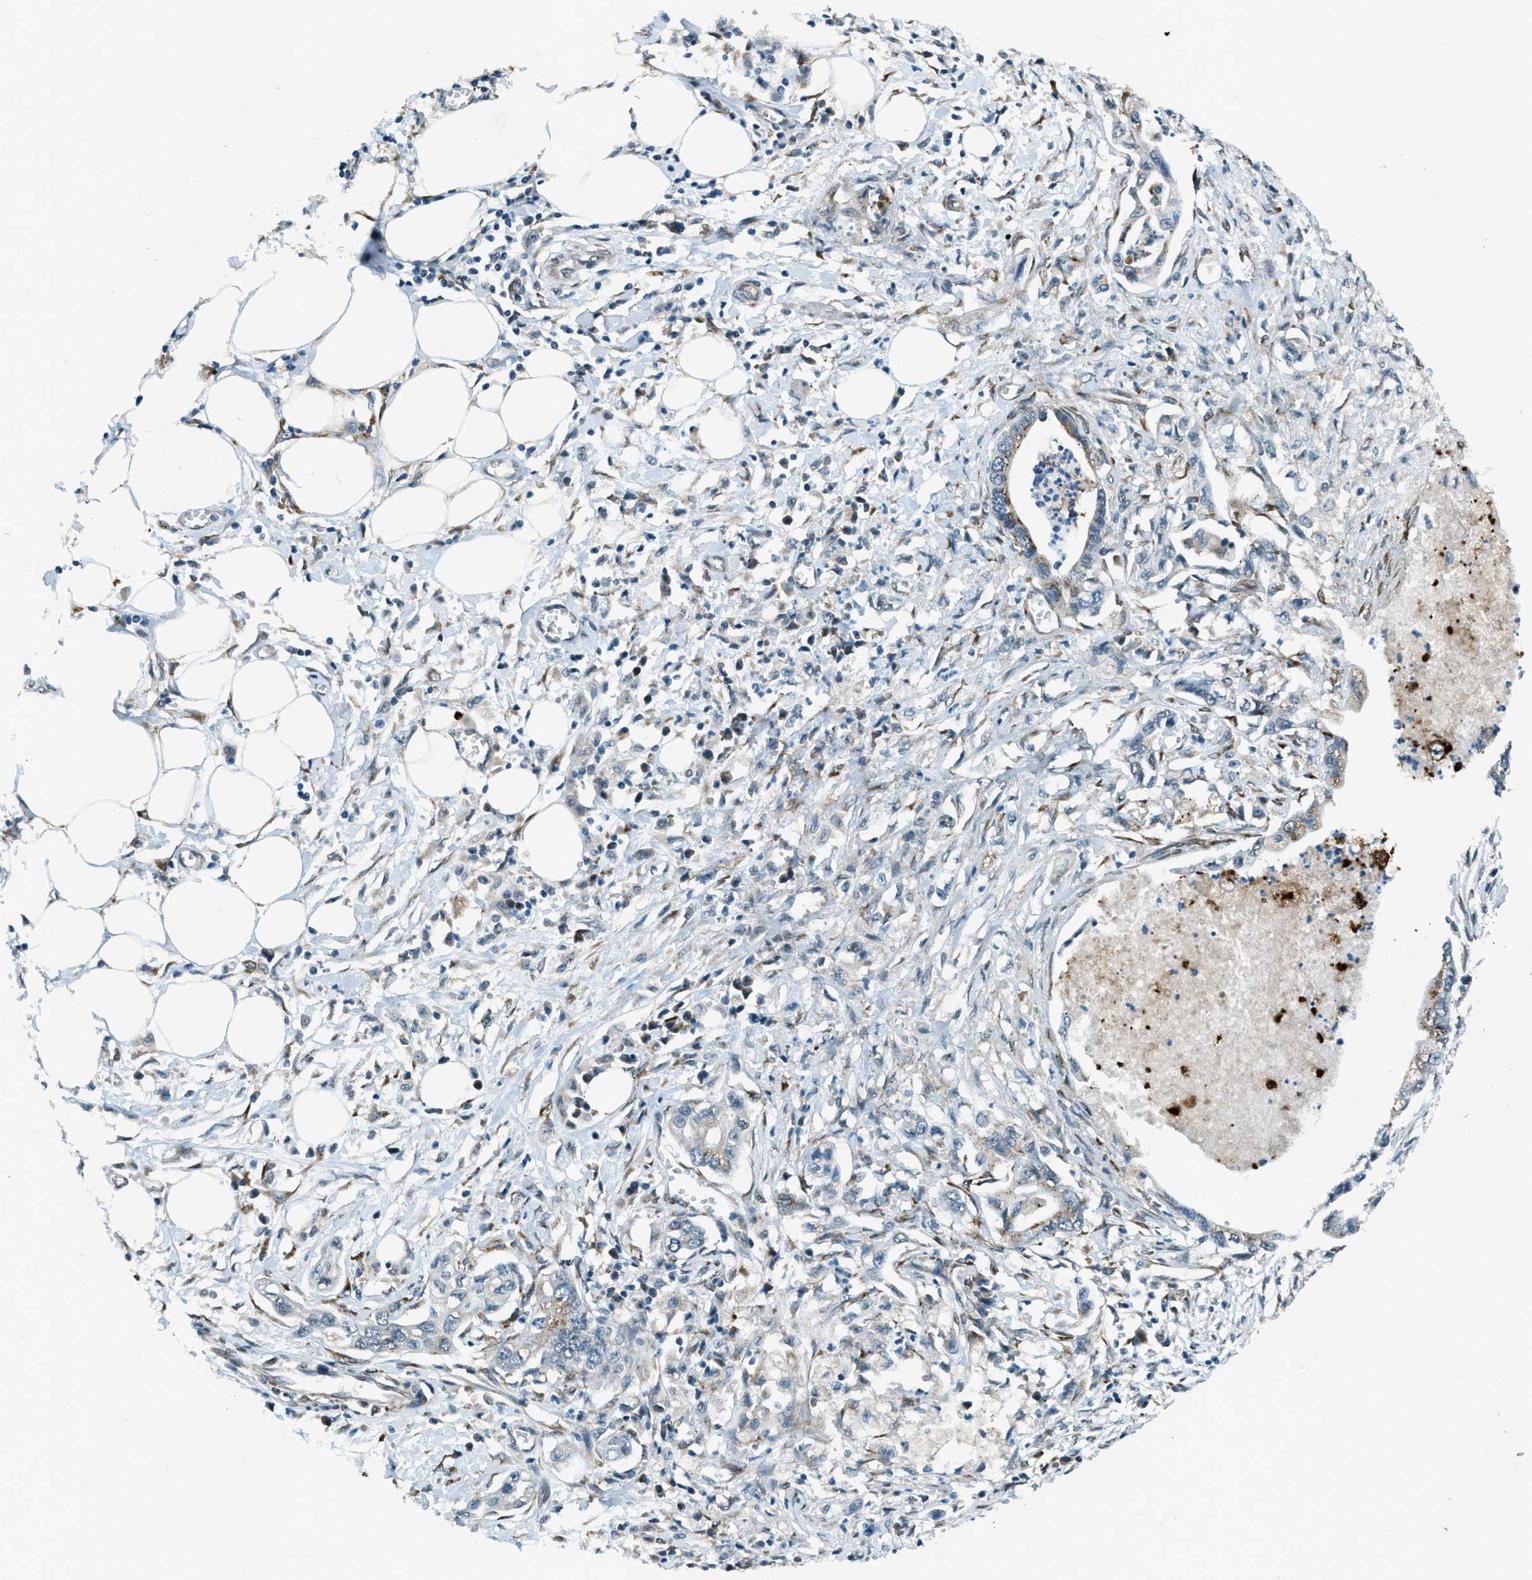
{"staining": {"intensity": "weak", "quantity": "25%-75%", "location": "cytoplasmic/membranous"}, "tissue": "pancreatic cancer", "cell_type": "Tumor cells", "image_type": "cancer", "snomed": [{"axis": "morphology", "description": "Adenocarcinoma, NOS"}, {"axis": "topography", "description": "Pancreas"}], "caption": "This is a micrograph of IHC staining of pancreatic cancer (adenocarcinoma), which shows weak positivity in the cytoplasmic/membranous of tumor cells.", "gene": "GINM1", "patient": {"sex": "male", "age": 56}}